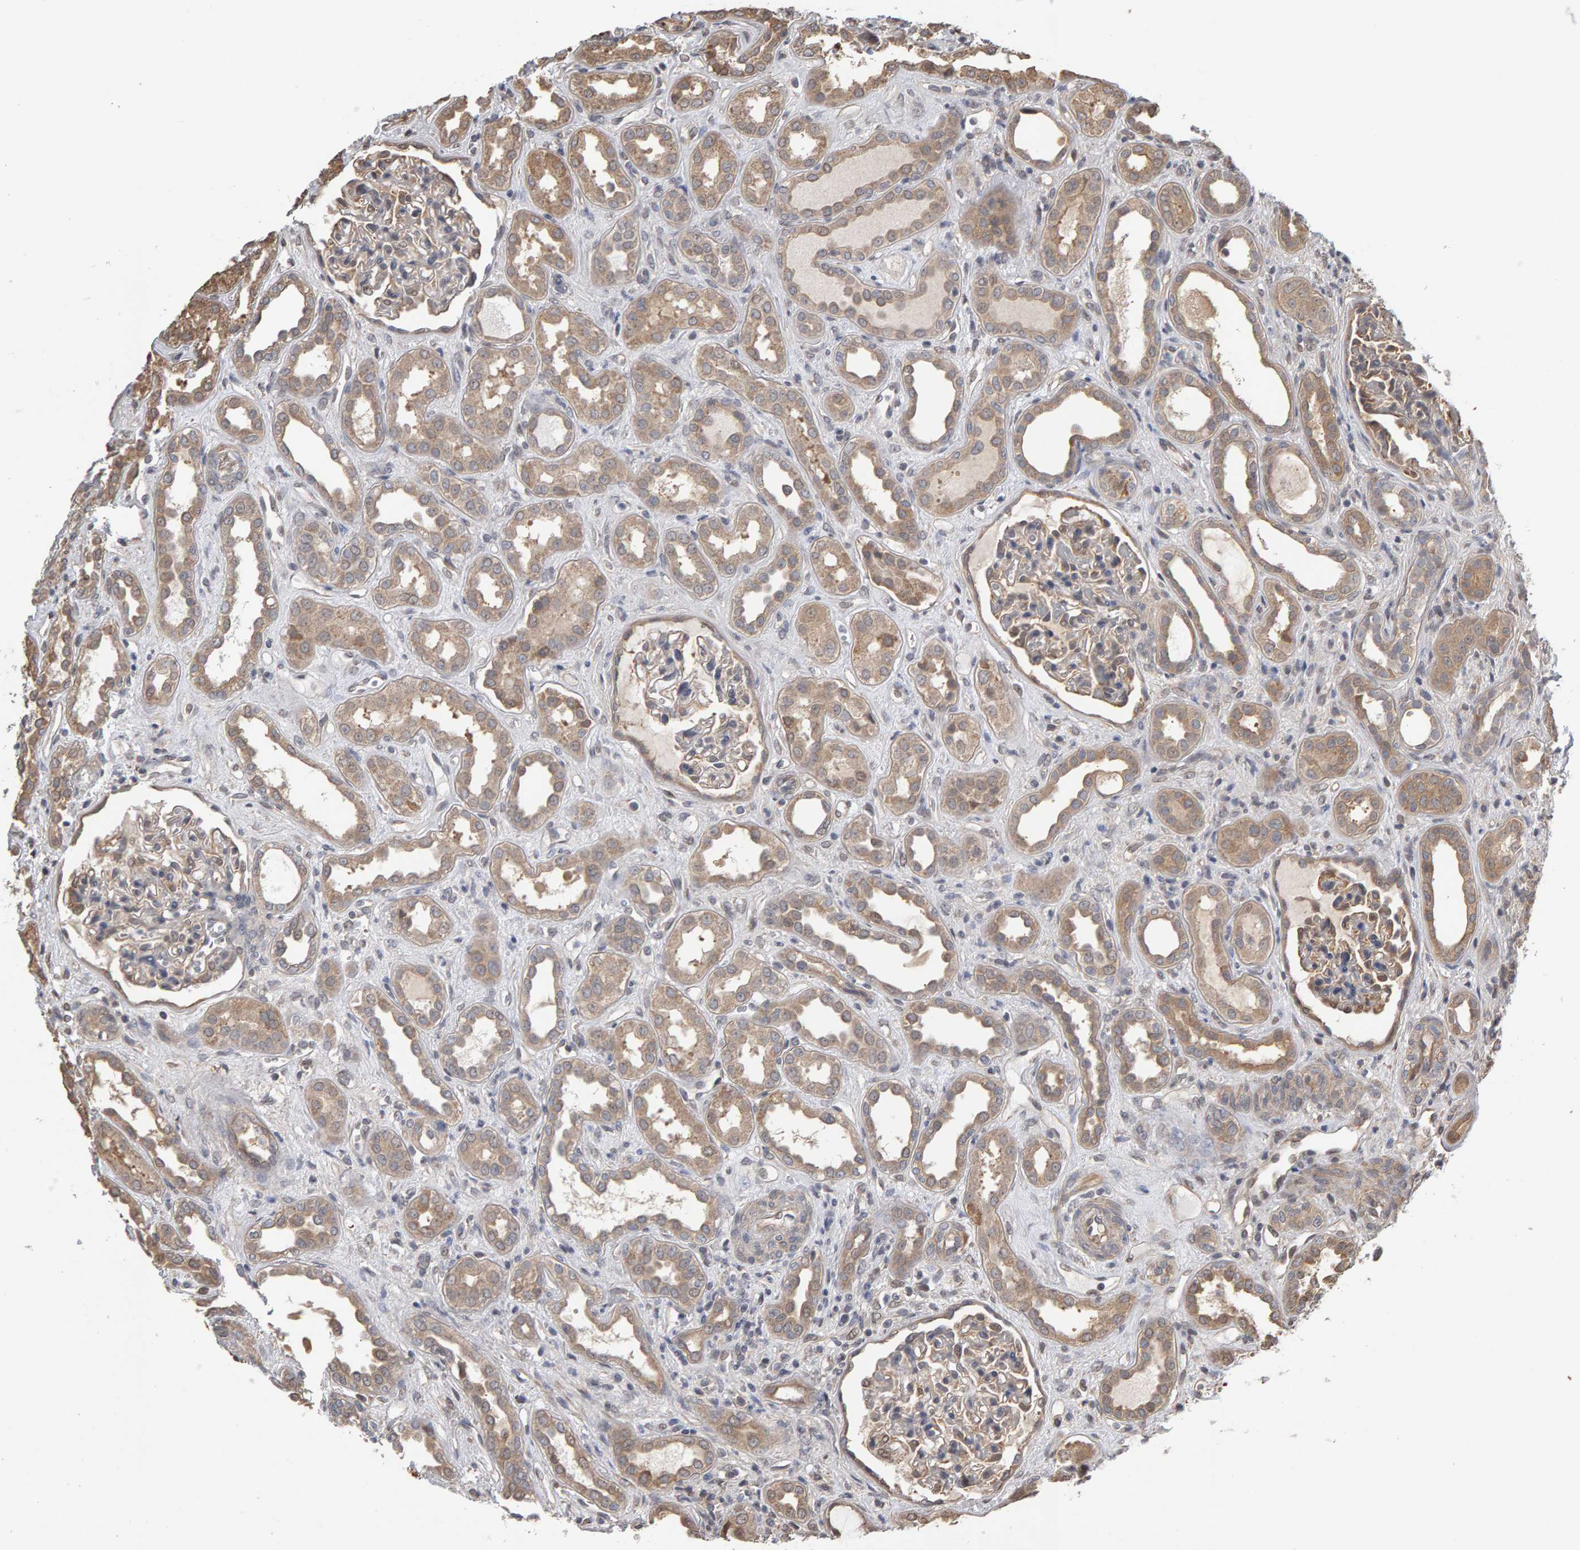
{"staining": {"intensity": "weak", "quantity": "25%-75%", "location": "cytoplasmic/membranous"}, "tissue": "kidney", "cell_type": "Cells in glomeruli", "image_type": "normal", "snomed": [{"axis": "morphology", "description": "Normal tissue, NOS"}, {"axis": "topography", "description": "Kidney"}], "caption": "Immunohistochemical staining of benign human kidney displays 25%-75% levels of weak cytoplasmic/membranous protein staining in approximately 25%-75% of cells in glomeruli. (Stains: DAB in brown, nuclei in blue, Microscopy: brightfield microscopy at high magnification).", "gene": "COASY", "patient": {"sex": "male", "age": 59}}